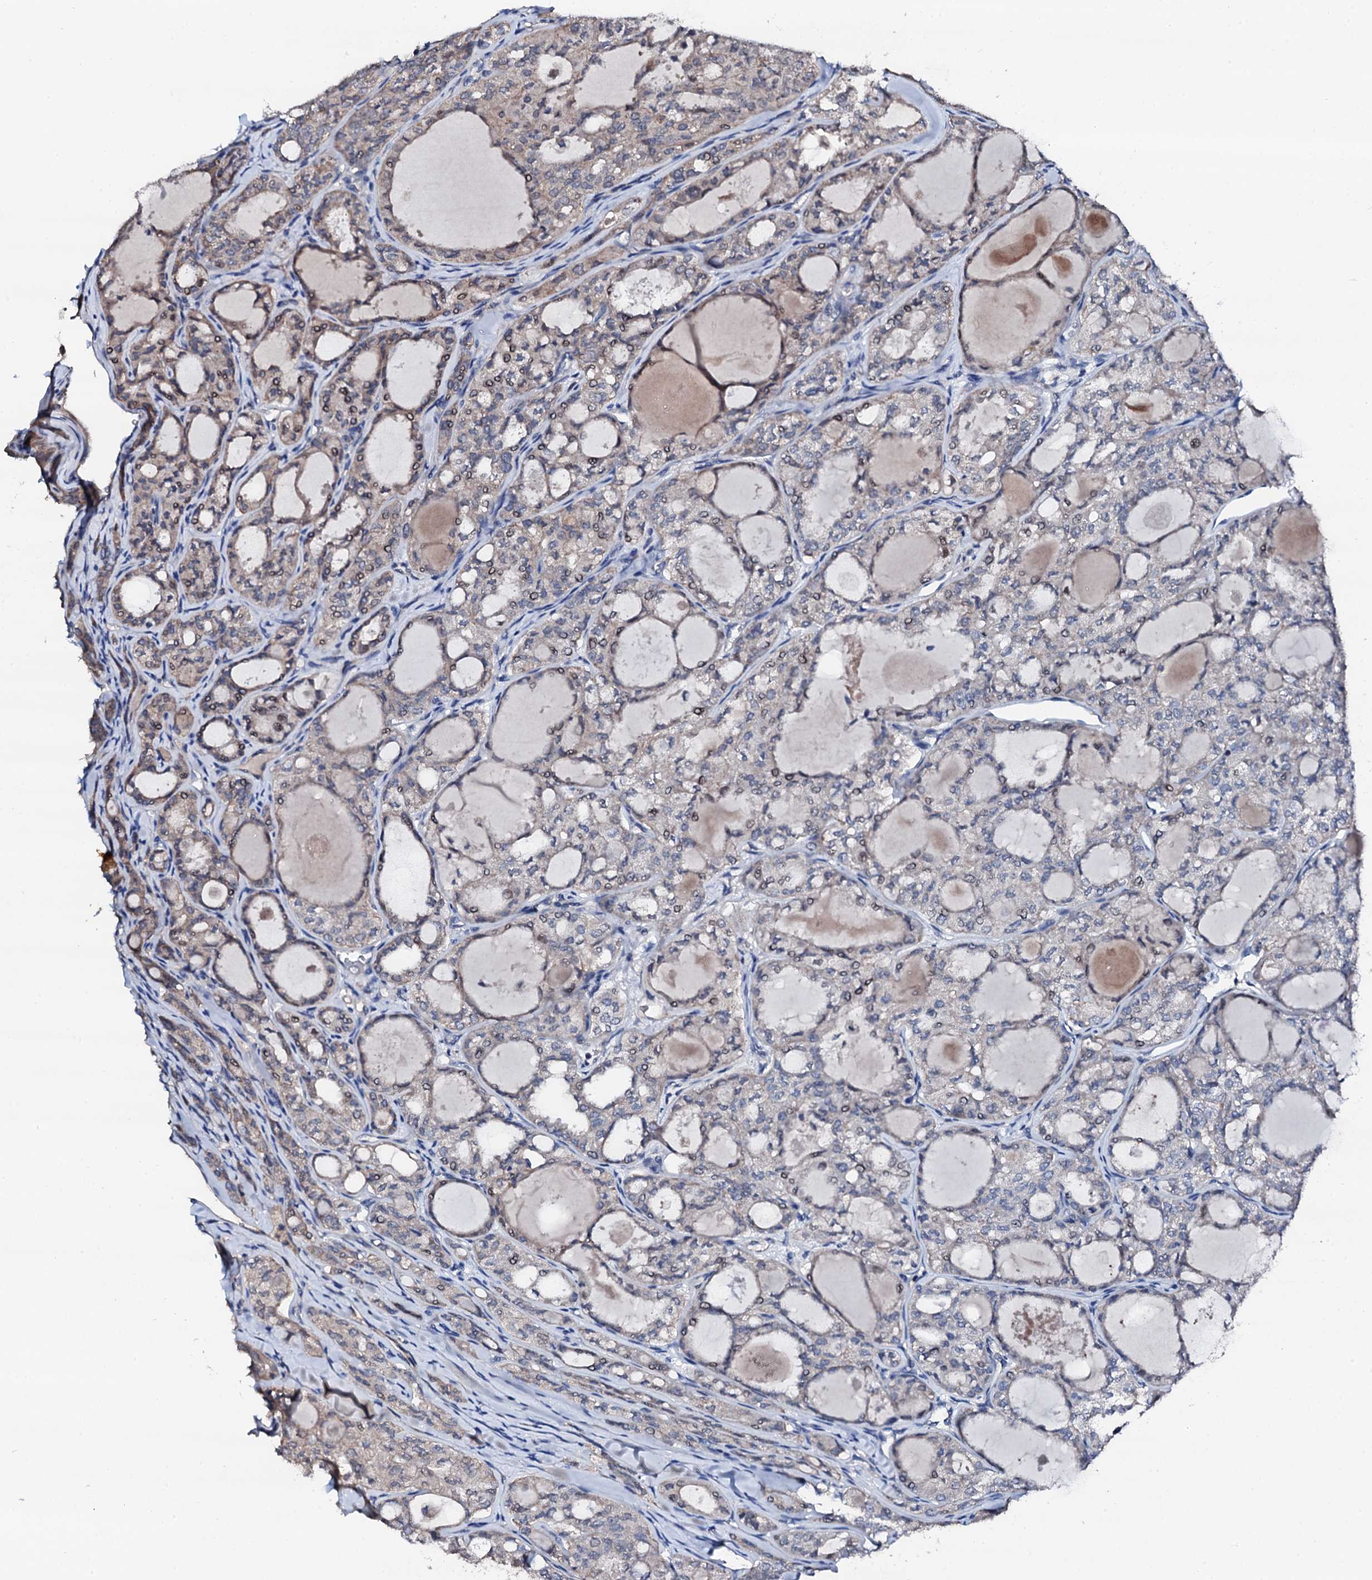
{"staining": {"intensity": "moderate", "quantity": "<25%", "location": "nuclear"}, "tissue": "thyroid cancer", "cell_type": "Tumor cells", "image_type": "cancer", "snomed": [{"axis": "morphology", "description": "Follicular adenoma carcinoma, NOS"}, {"axis": "topography", "description": "Thyroid gland"}], "caption": "Human follicular adenoma carcinoma (thyroid) stained for a protein (brown) exhibits moderate nuclear positive positivity in approximately <25% of tumor cells.", "gene": "TRAFD1", "patient": {"sex": "male", "age": 75}}